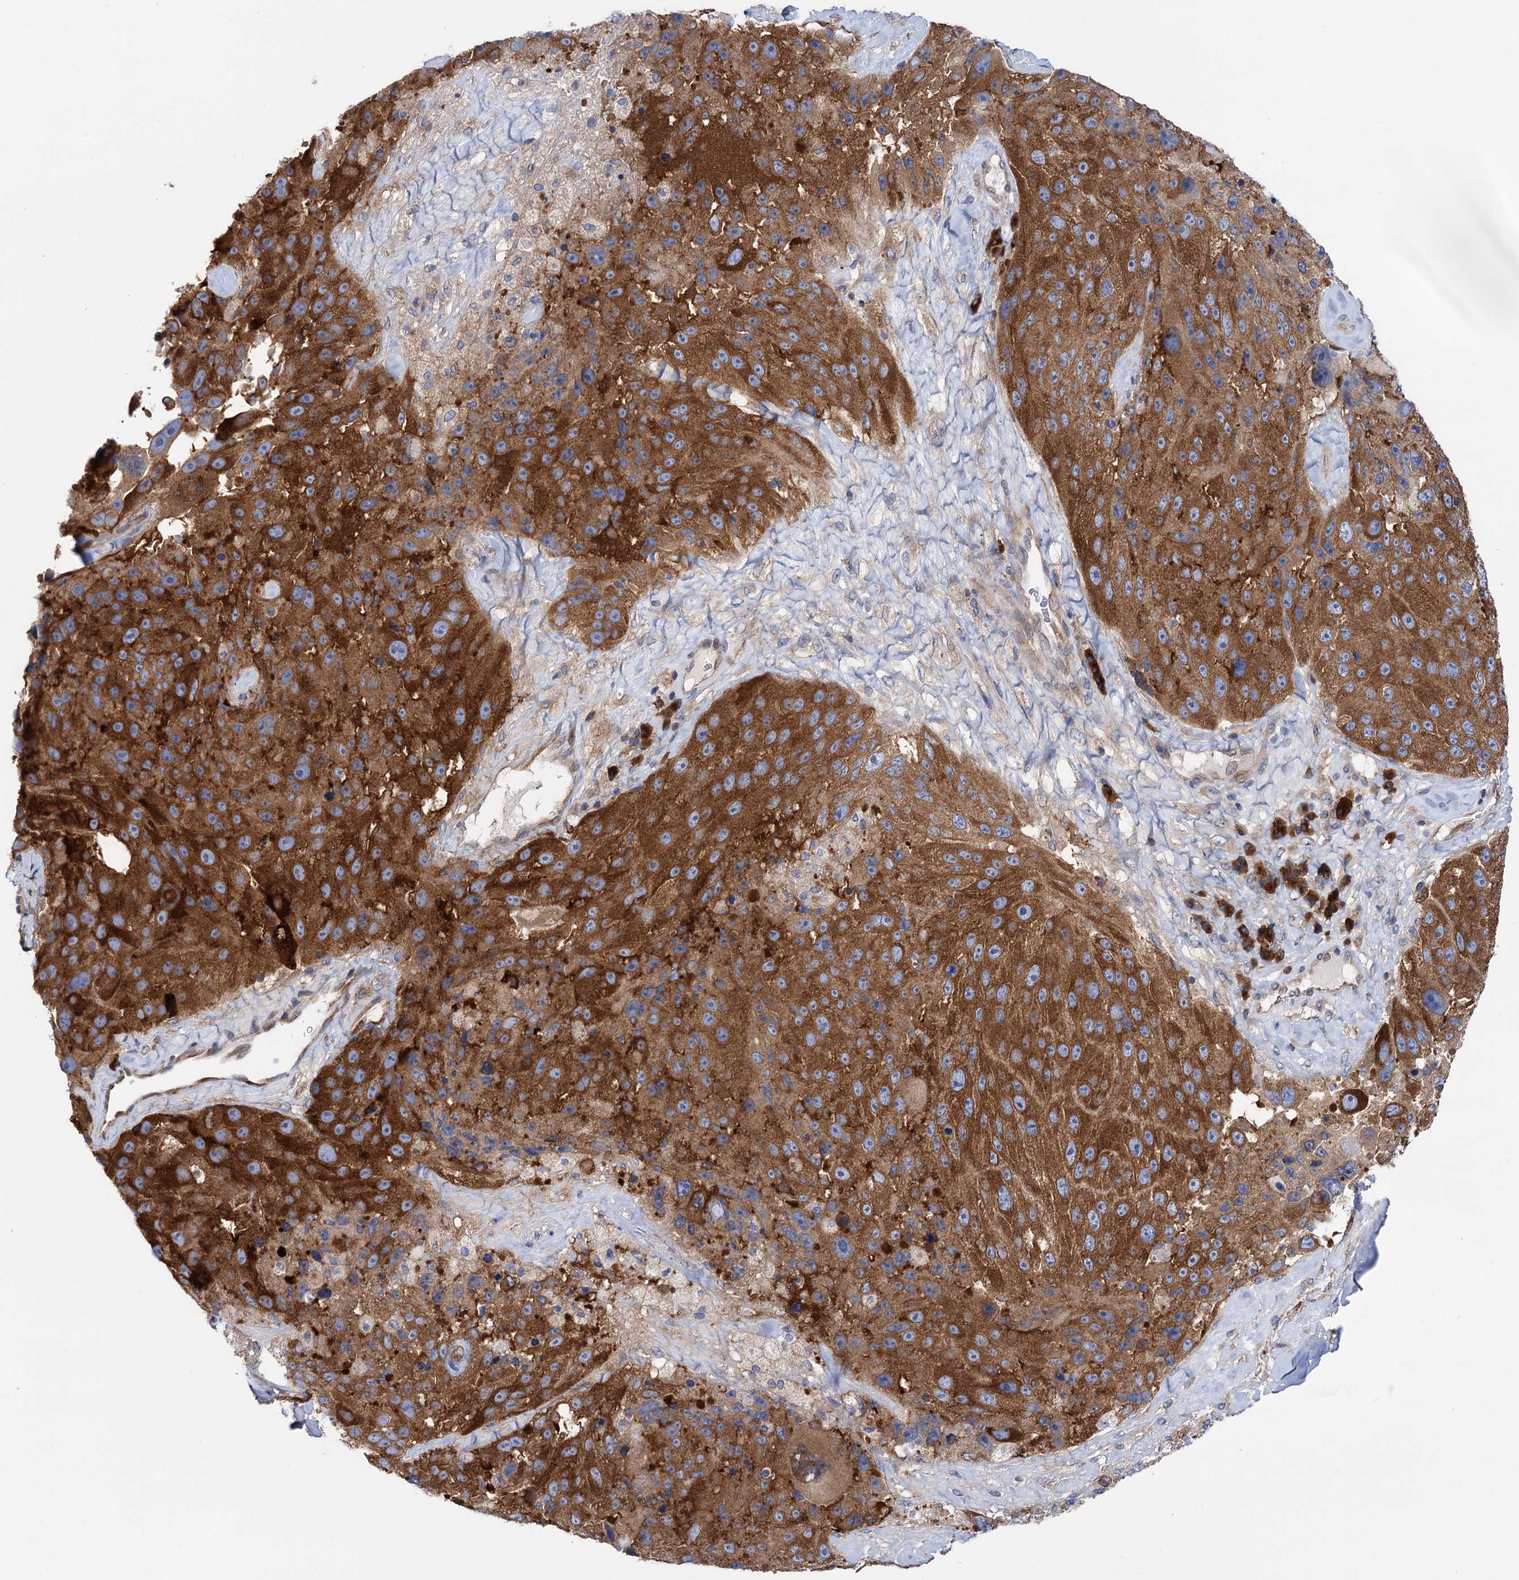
{"staining": {"intensity": "strong", "quantity": ">75%", "location": "cytoplasmic/membranous"}, "tissue": "melanoma", "cell_type": "Tumor cells", "image_type": "cancer", "snomed": [{"axis": "morphology", "description": "Malignant melanoma, Metastatic site"}, {"axis": "topography", "description": "Lymph node"}], "caption": "Immunohistochemical staining of malignant melanoma (metastatic site) demonstrates high levels of strong cytoplasmic/membranous protein expression in about >75% of tumor cells. The staining was performed using DAB (3,3'-diaminobenzidine), with brown indicating positive protein expression. Nuclei are stained blue with hematoxylin.", "gene": "ZNRD2", "patient": {"sex": "male", "age": 62}}